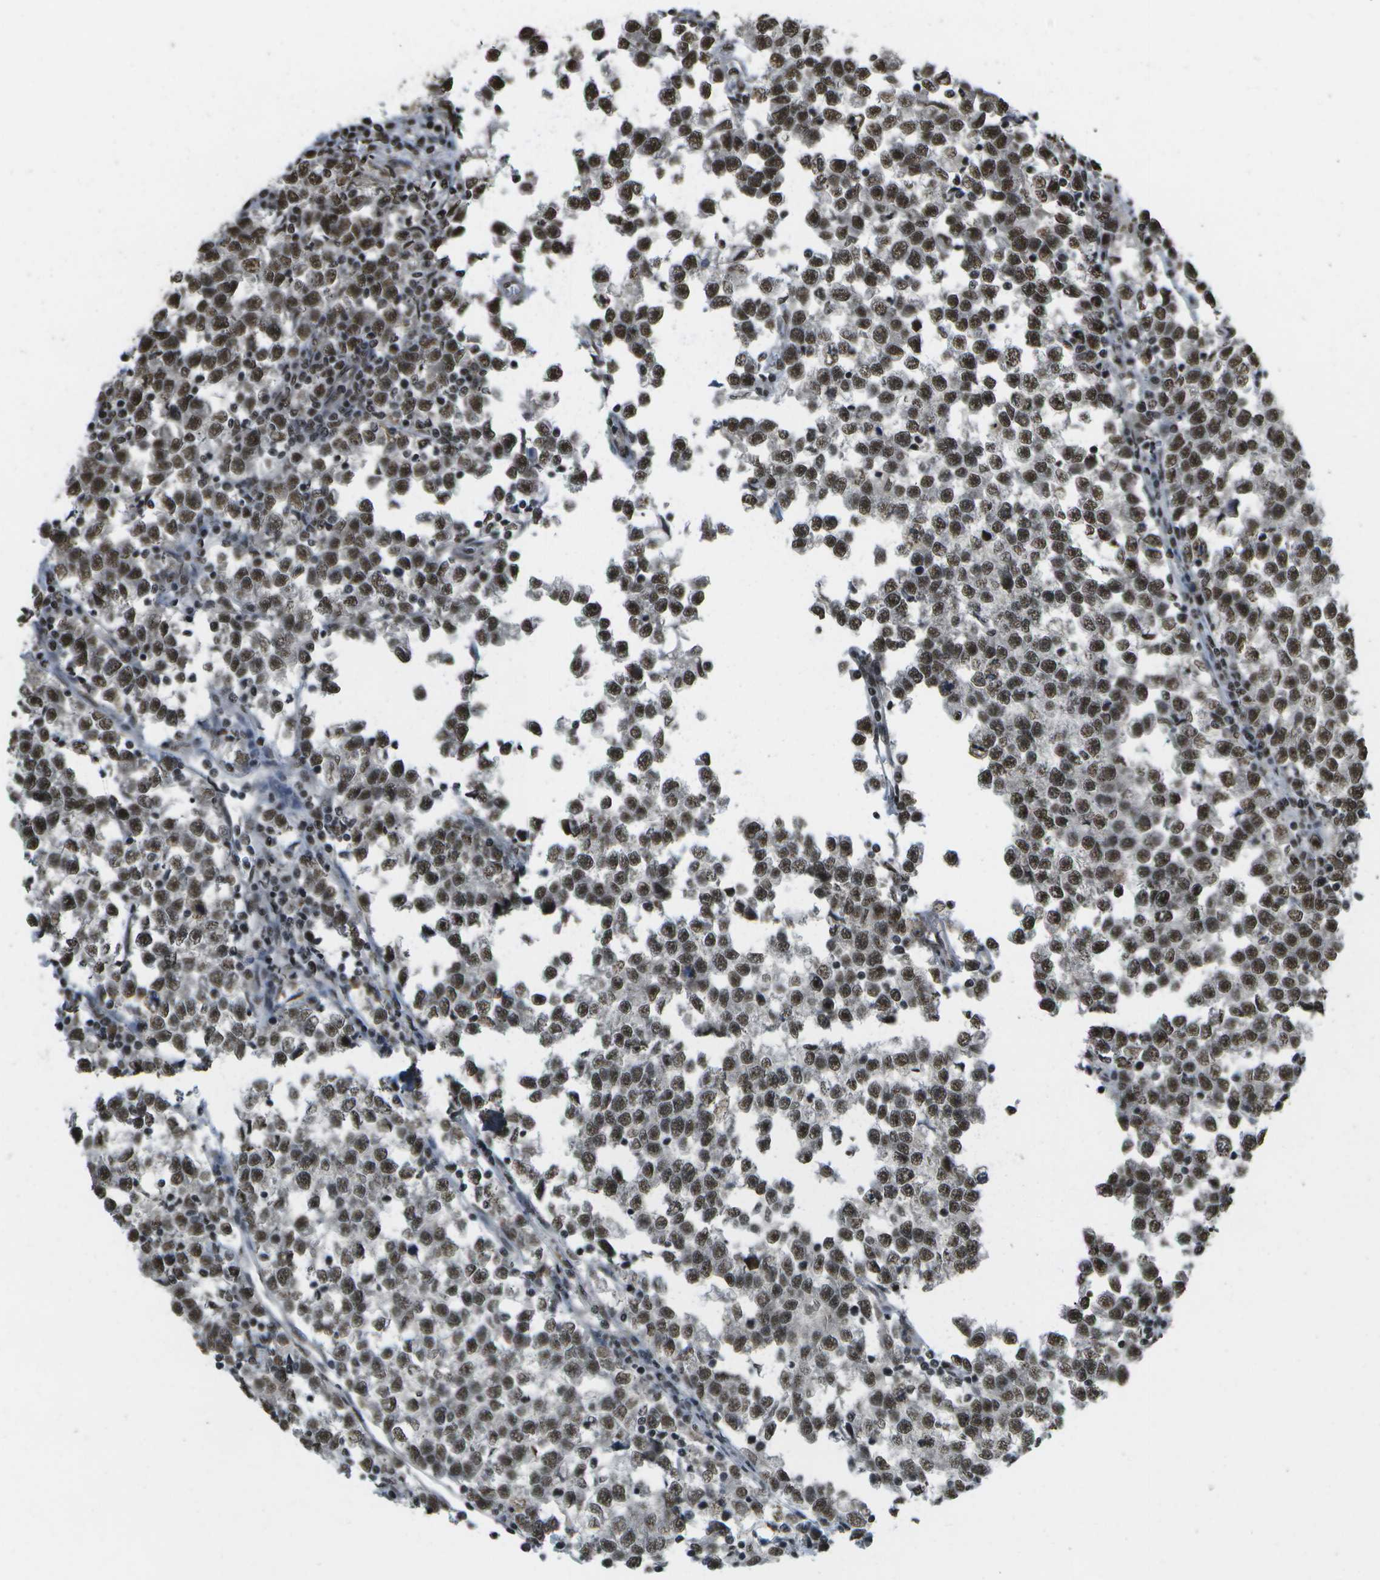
{"staining": {"intensity": "moderate", "quantity": ">75%", "location": "nuclear"}, "tissue": "testis cancer", "cell_type": "Tumor cells", "image_type": "cancer", "snomed": [{"axis": "morphology", "description": "Normal tissue, NOS"}, {"axis": "morphology", "description": "Seminoma, NOS"}, {"axis": "topography", "description": "Testis"}], "caption": "Testis cancer stained with a protein marker reveals moderate staining in tumor cells.", "gene": "SPEN", "patient": {"sex": "male", "age": 43}}